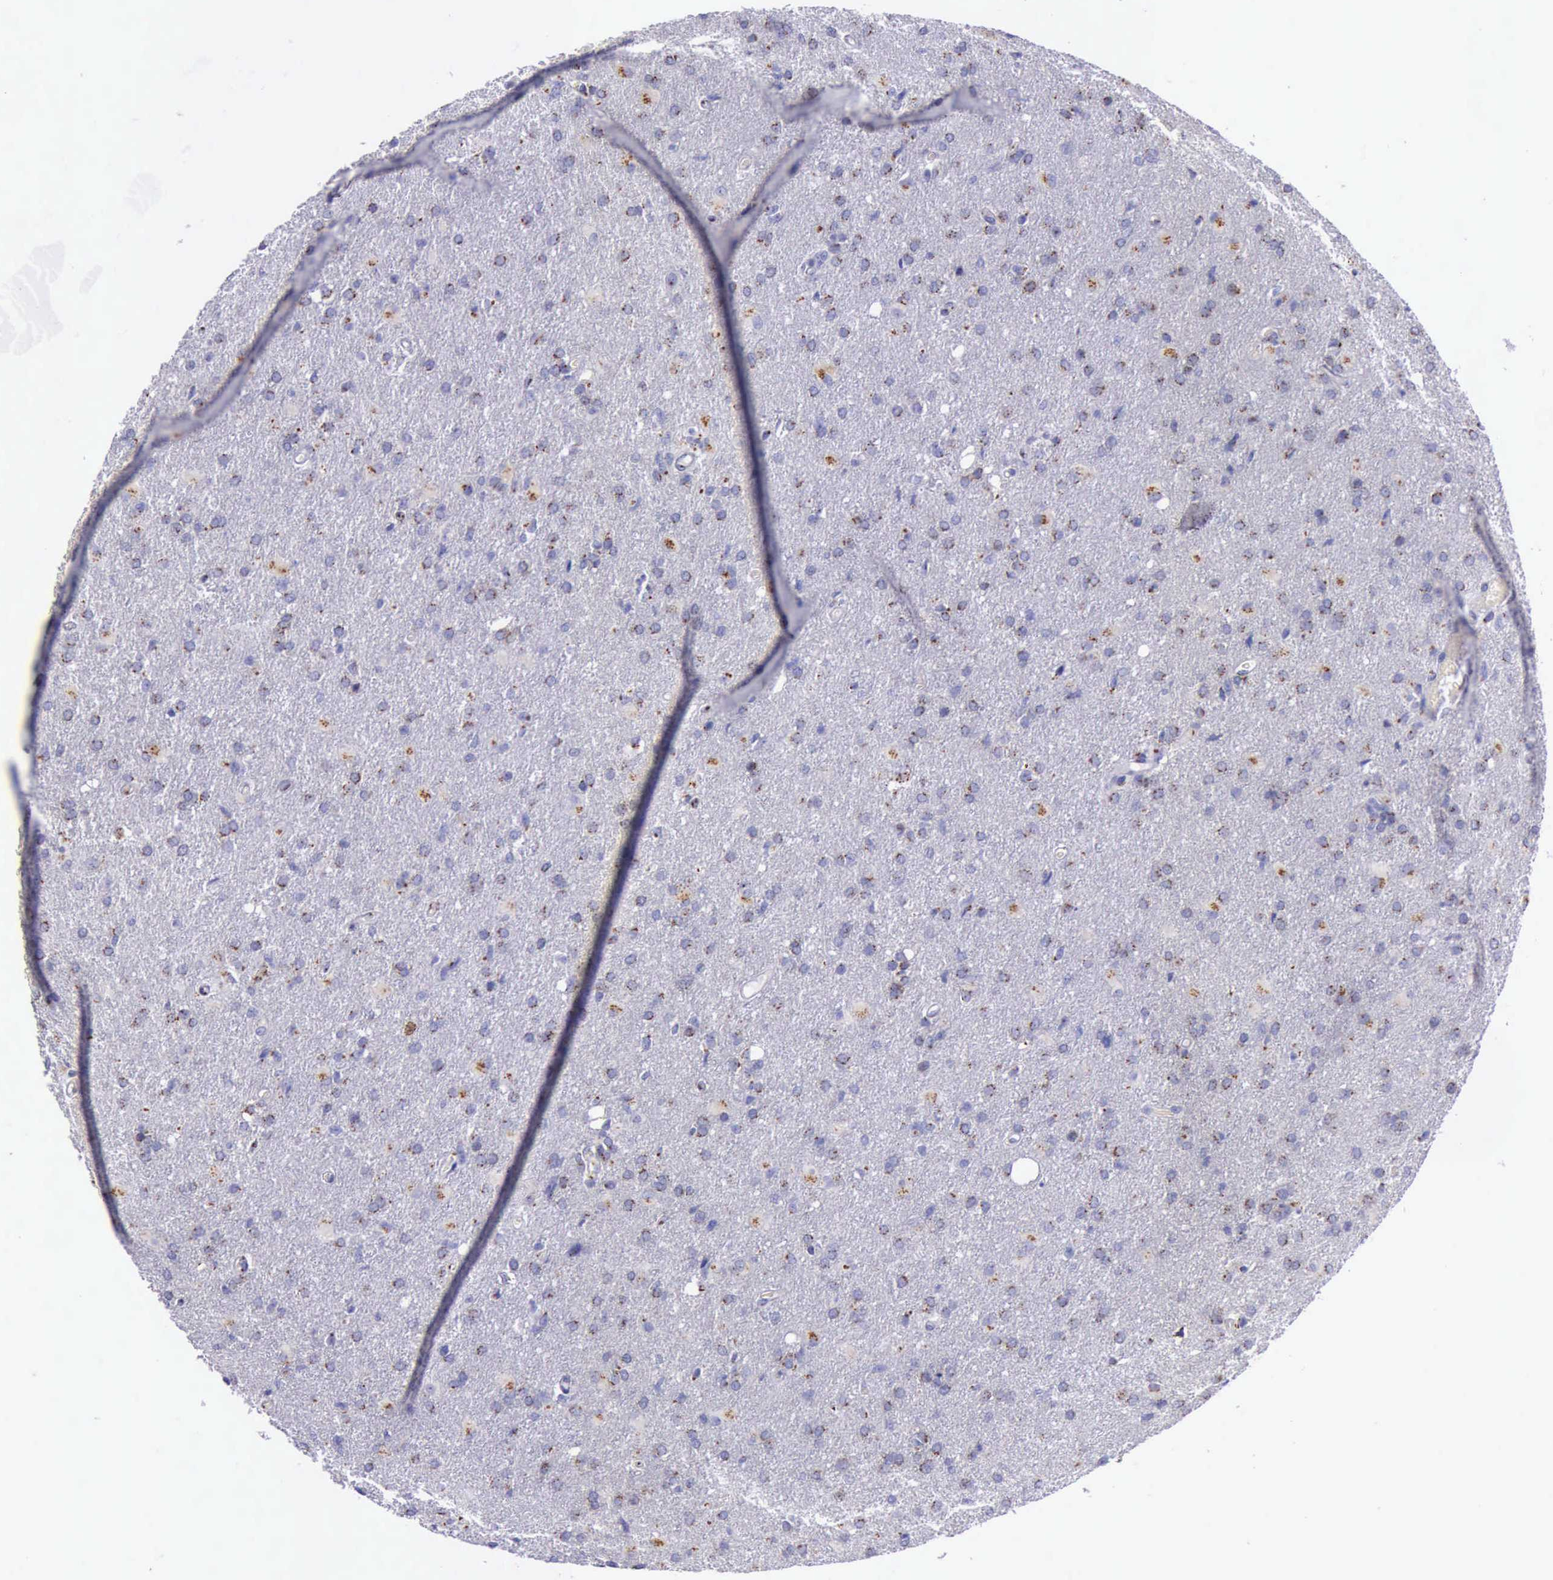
{"staining": {"intensity": "strong", "quantity": ">75%", "location": "cytoplasmic/membranous"}, "tissue": "glioma", "cell_type": "Tumor cells", "image_type": "cancer", "snomed": [{"axis": "morphology", "description": "Glioma, malignant, High grade"}, {"axis": "topography", "description": "Brain"}], "caption": "A brown stain highlights strong cytoplasmic/membranous expression of a protein in glioma tumor cells.", "gene": "GOLGA5", "patient": {"sex": "male", "age": 68}}